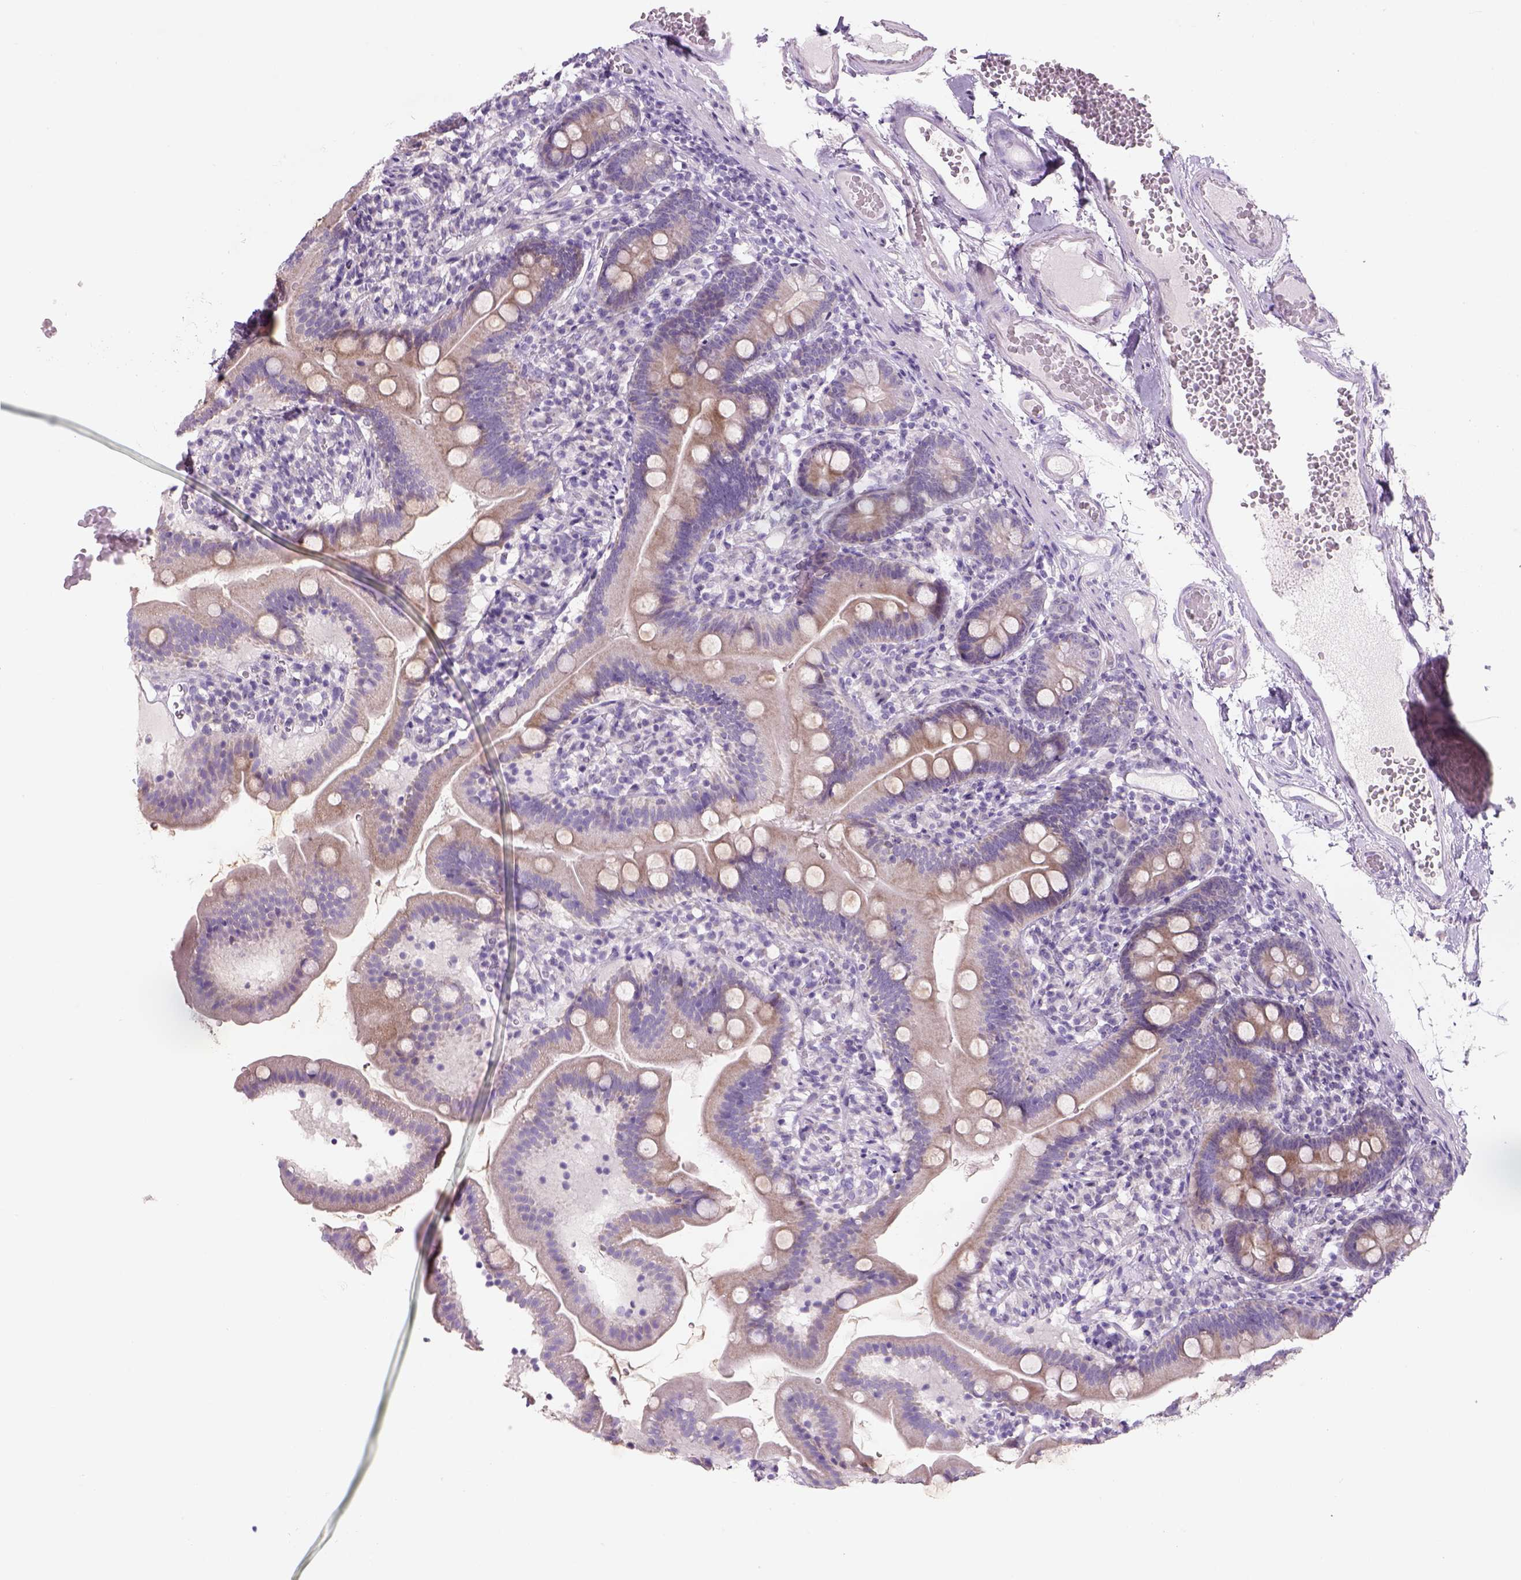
{"staining": {"intensity": "weak", "quantity": ">75%", "location": "cytoplasmic/membranous"}, "tissue": "duodenum", "cell_type": "Glandular cells", "image_type": "normal", "snomed": [{"axis": "morphology", "description": "Normal tissue, NOS"}, {"axis": "topography", "description": "Duodenum"}], "caption": "A brown stain highlights weak cytoplasmic/membranous positivity of a protein in glandular cells of normal duodenum.", "gene": "ADGRV1", "patient": {"sex": "female", "age": 67}}